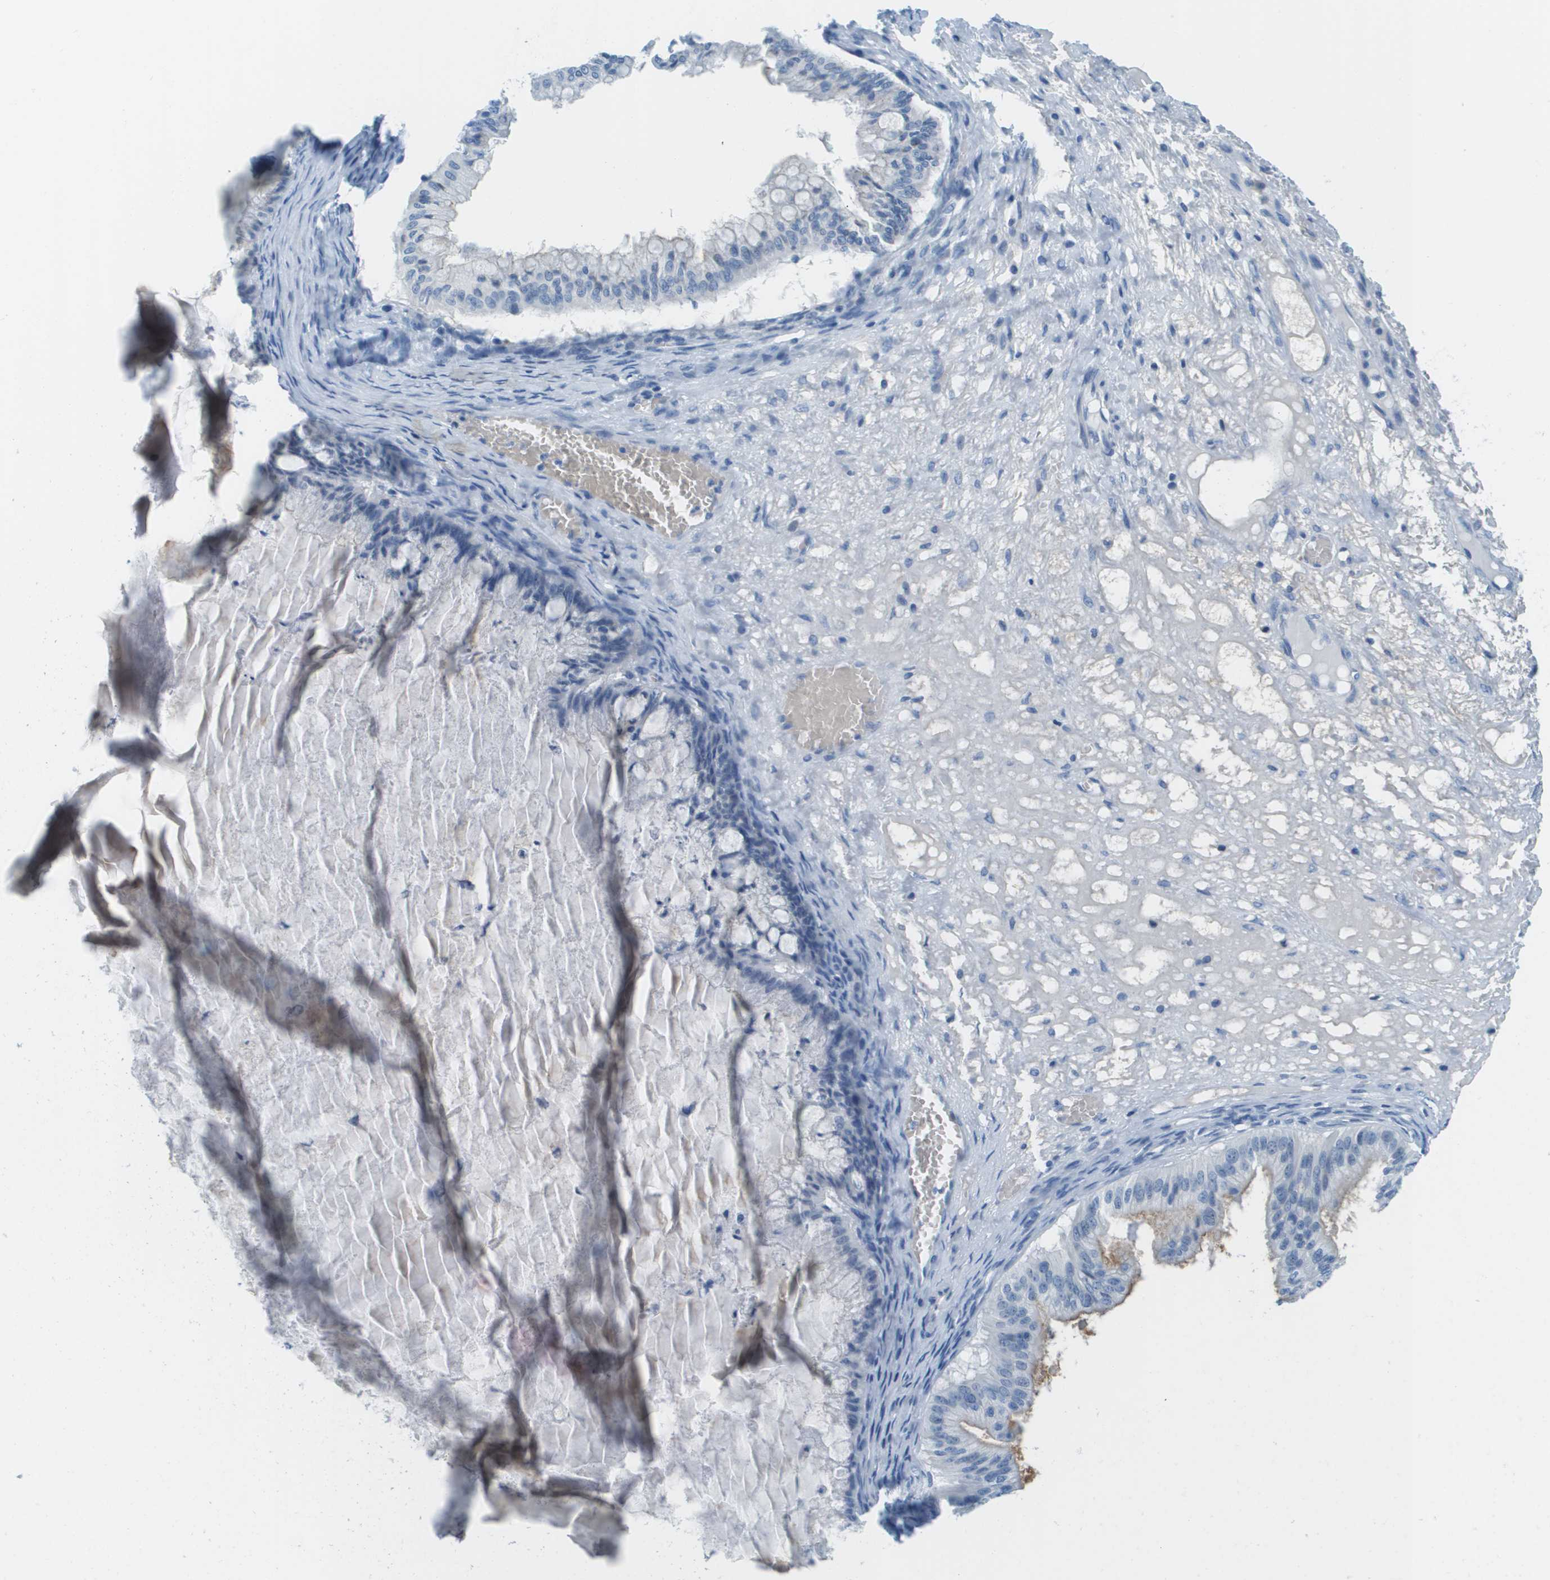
{"staining": {"intensity": "negative", "quantity": "none", "location": "none"}, "tissue": "ovarian cancer", "cell_type": "Tumor cells", "image_type": "cancer", "snomed": [{"axis": "morphology", "description": "Cystadenocarcinoma, mucinous, NOS"}, {"axis": "topography", "description": "Ovary"}], "caption": "Immunohistochemistry (IHC) of human ovarian cancer demonstrates no positivity in tumor cells.", "gene": "CDHR2", "patient": {"sex": "female", "age": 57}}